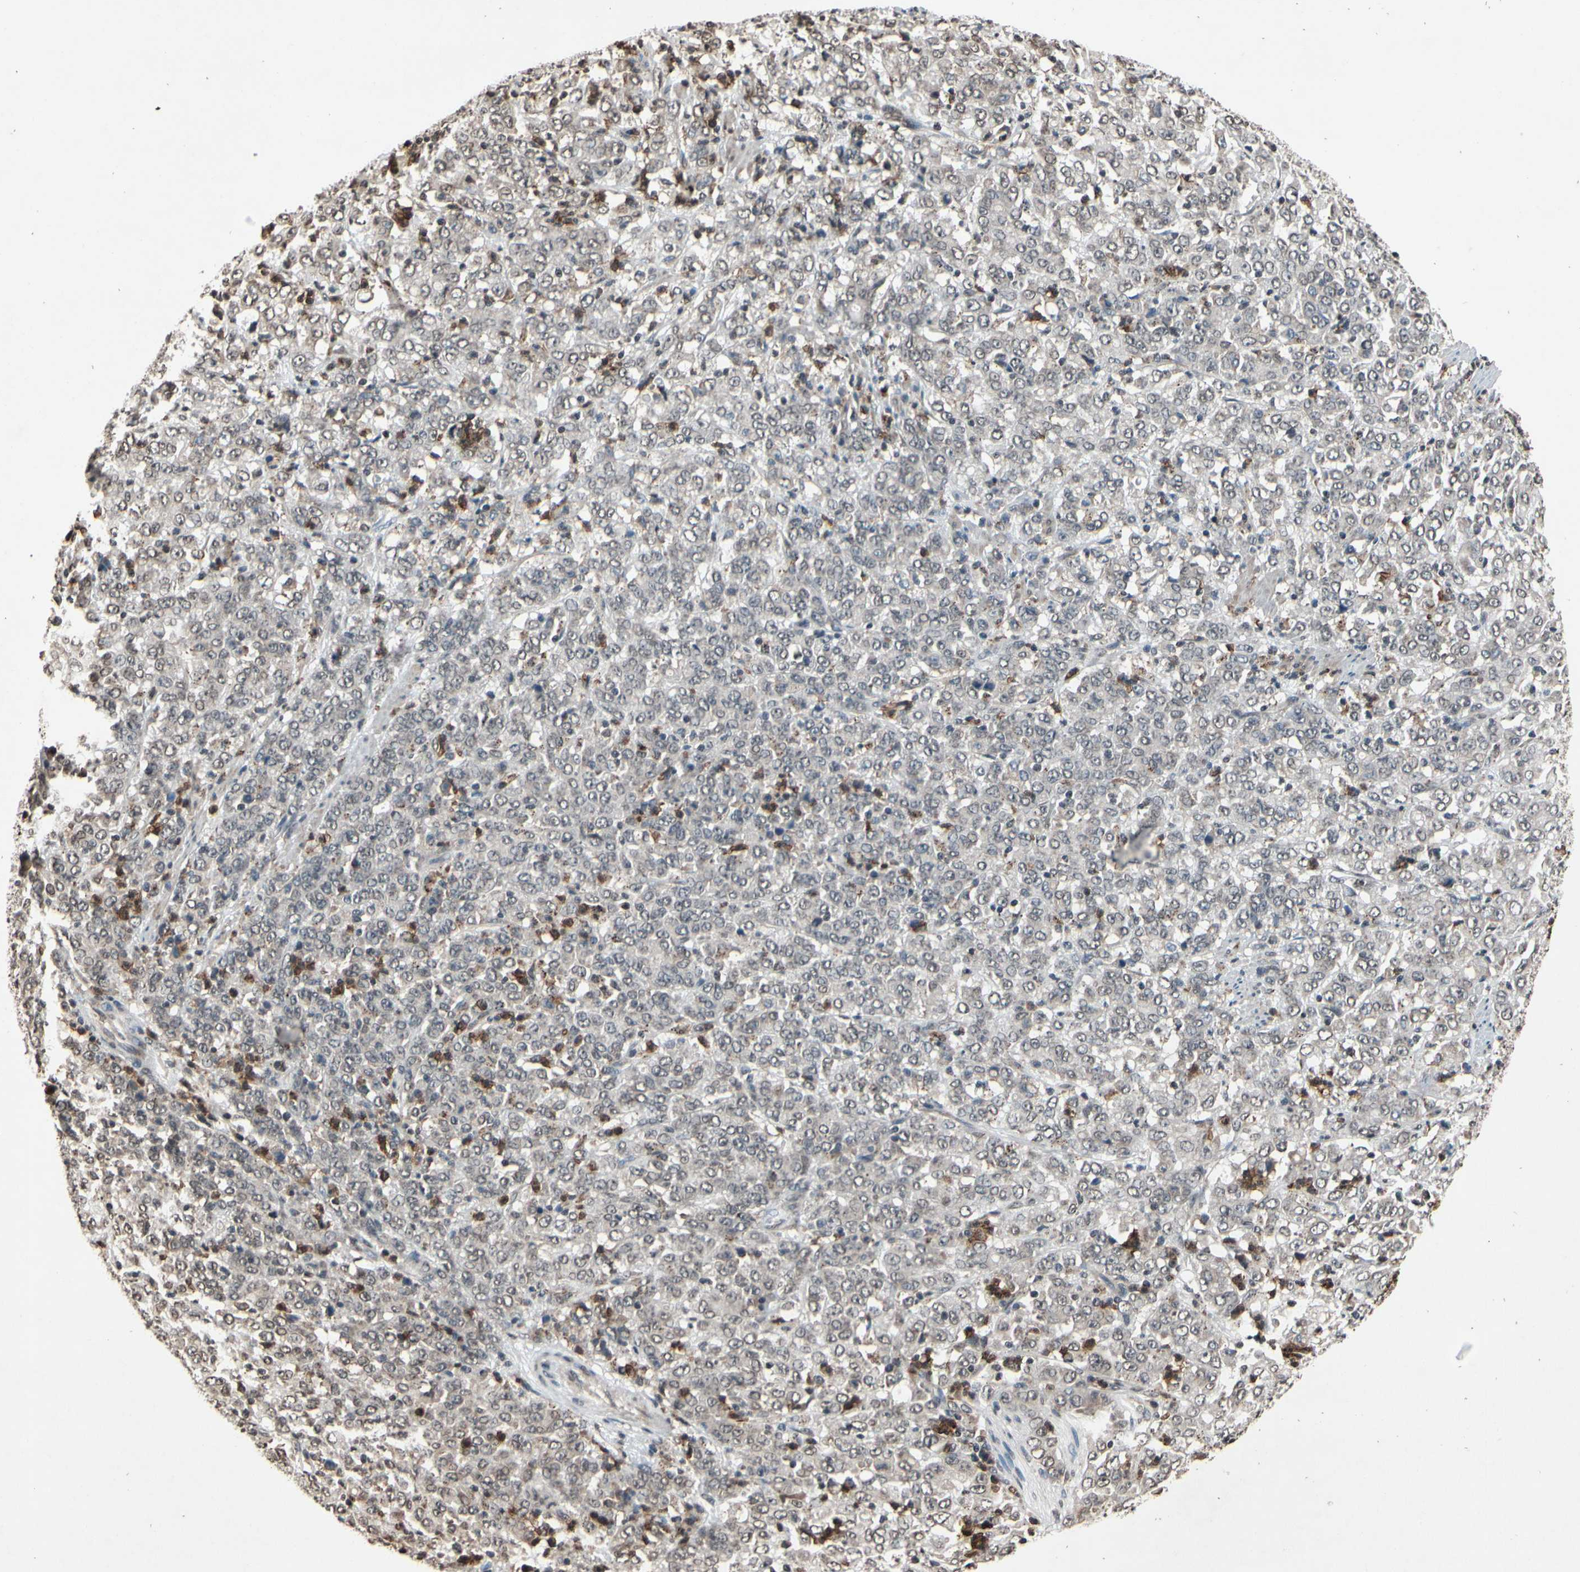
{"staining": {"intensity": "negative", "quantity": "none", "location": "none"}, "tissue": "stomach cancer", "cell_type": "Tumor cells", "image_type": "cancer", "snomed": [{"axis": "morphology", "description": "Adenocarcinoma, NOS"}, {"axis": "topography", "description": "Stomach, lower"}], "caption": "This is an immunohistochemistry histopathology image of human stomach cancer. There is no expression in tumor cells.", "gene": "HIPK2", "patient": {"sex": "female", "age": 71}}